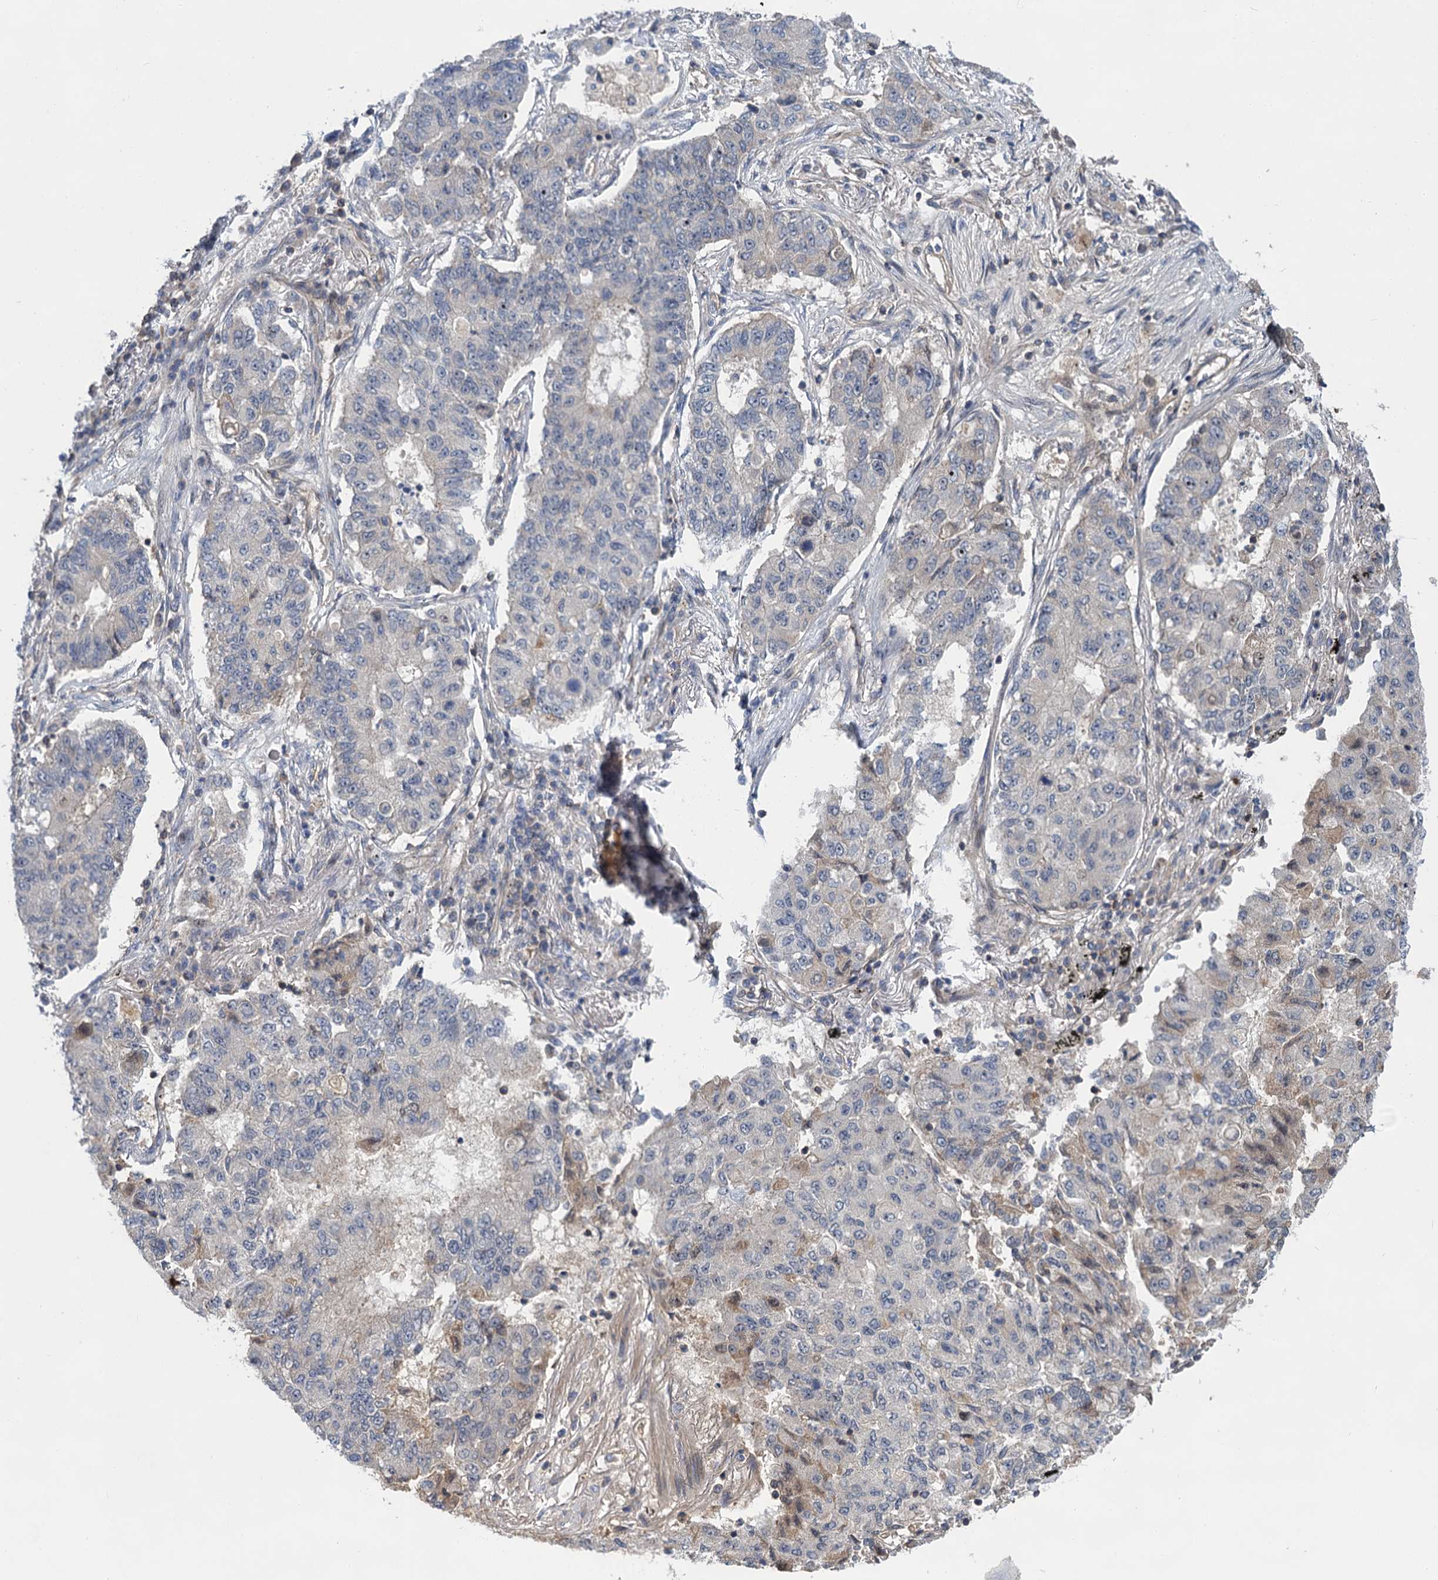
{"staining": {"intensity": "negative", "quantity": "none", "location": "none"}, "tissue": "lung cancer", "cell_type": "Tumor cells", "image_type": "cancer", "snomed": [{"axis": "morphology", "description": "Squamous cell carcinoma, NOS"}, {"axis": "topography", "description": "Lung"}], "caption": "The histopathology image reveals no staining of tumor cells in lung cancer.", "gene": "ABLIM1", "patient": {"sex": "male", "age": 74}}